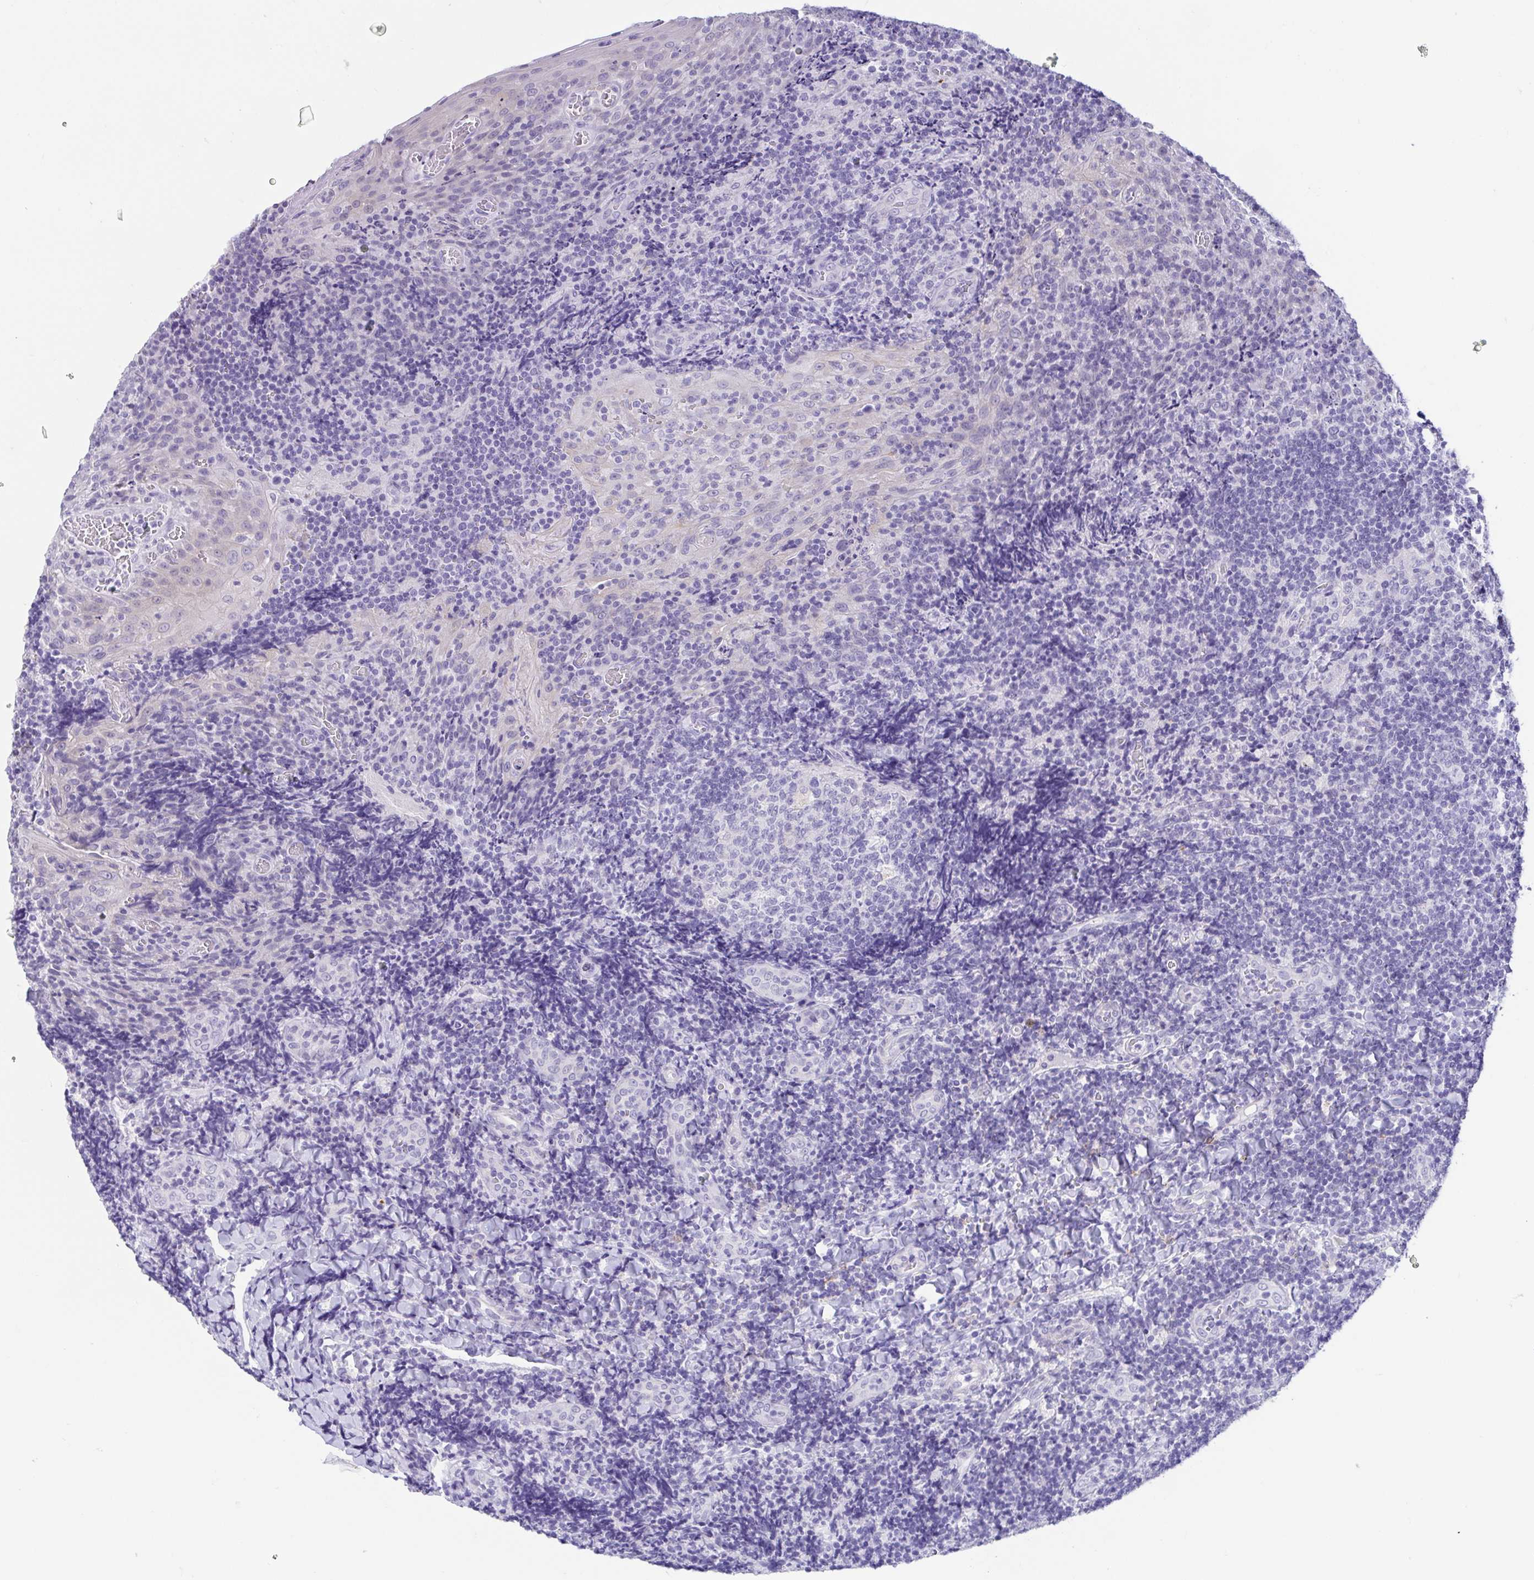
{"staining": {"intensity": "negative", "quantity": "none", "location": "none"}, "tissue": "tonsil", "cell_type": "Germinal center cells", "image_type": "normal", "snomed": [{"axis": "morphology", "description": "Normal tissue, NOS"}, {"axis": "topography", "description": "Tonsil"}], "caption": "High magnification brightfield microscopy of normal tonsil stained with DAB (3,3'-diaminobenzidine) (brown) and counterstained with hematoxylin (blue): germinal center cells show no significant expression. The staining is performed using DAB brown chromogen with nuclei counter-stained in using hematoxylin.", "gene": "FABP3", "patient": {"sex": "male", "age": 17}}